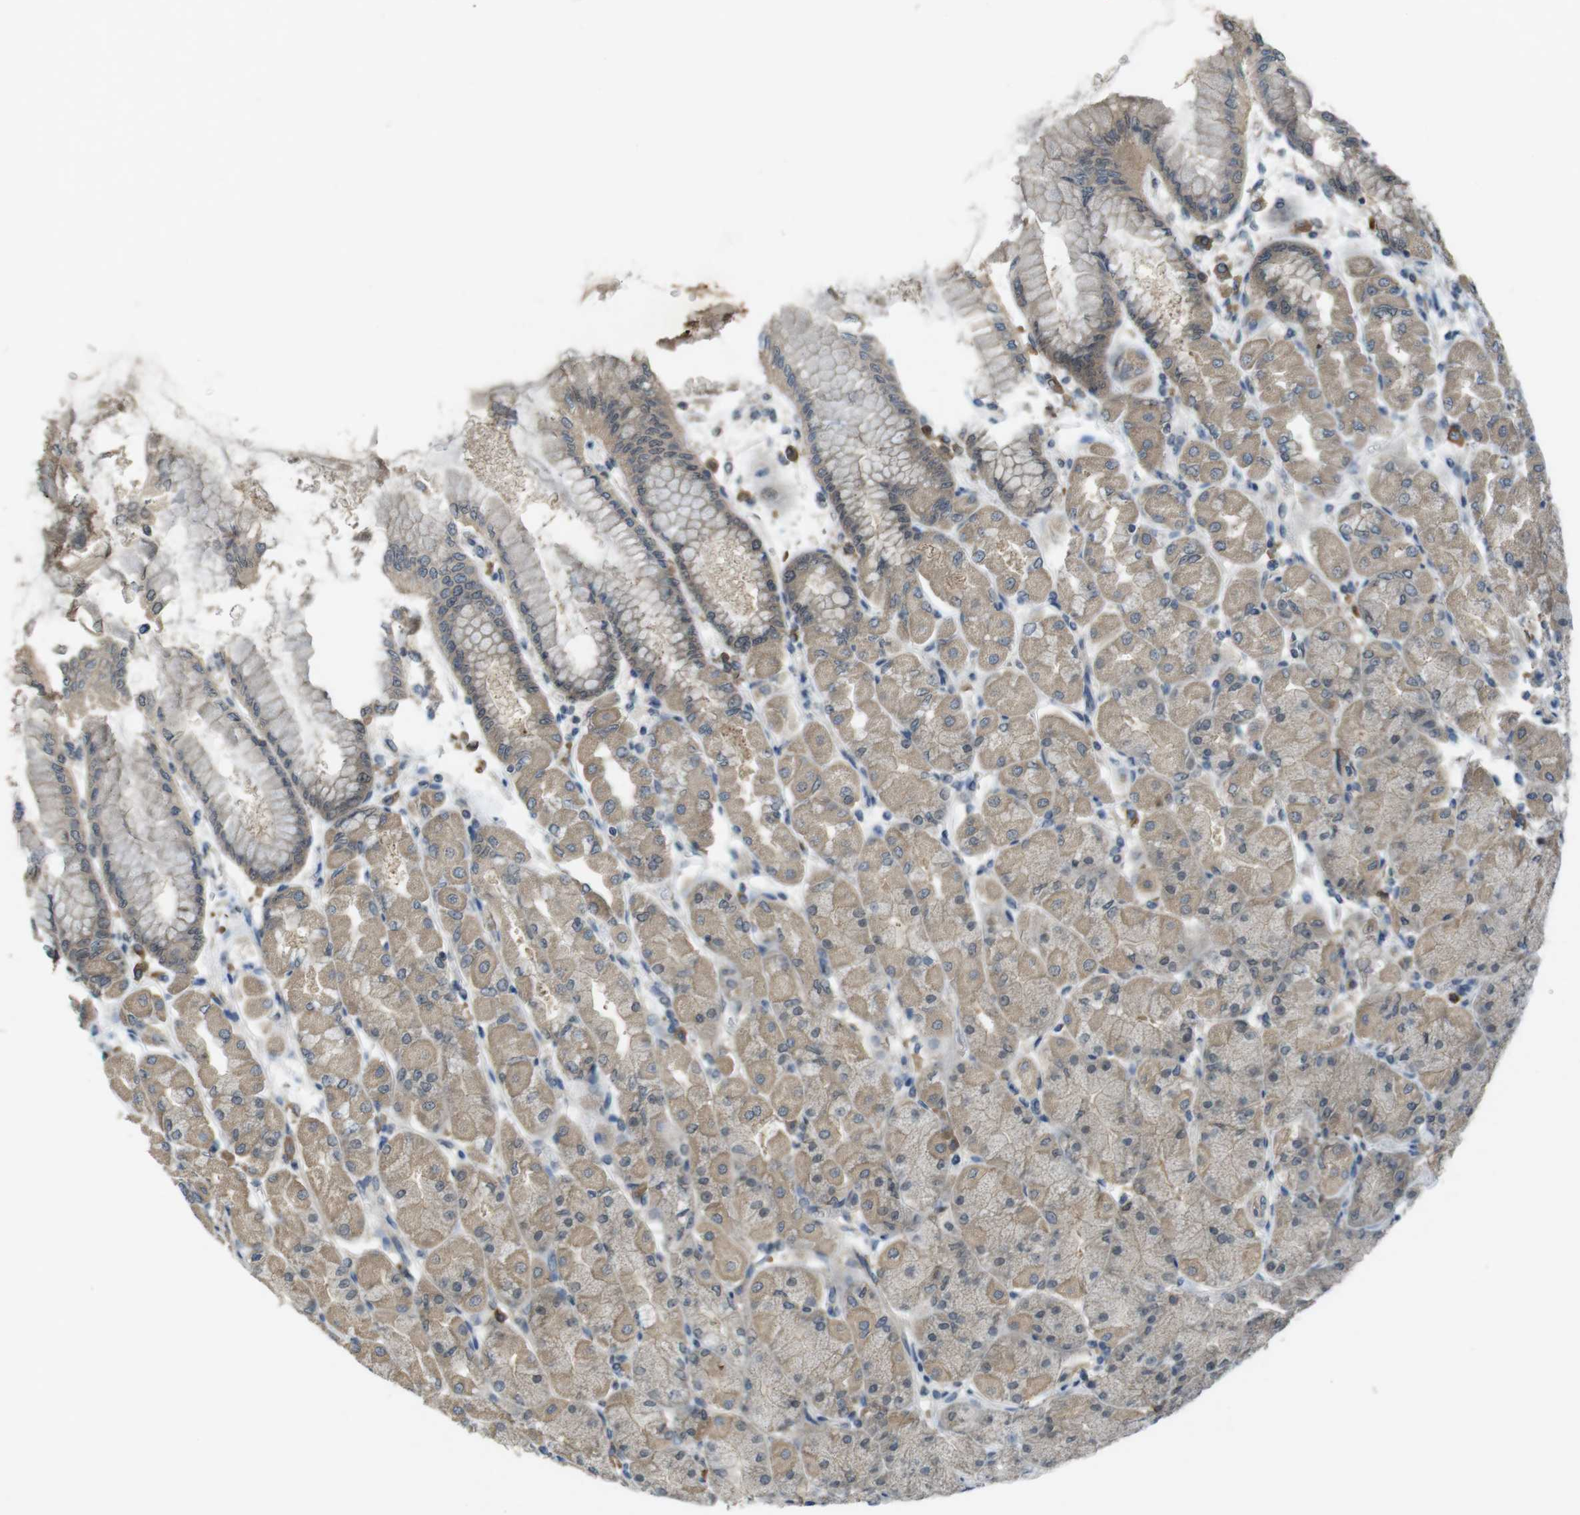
{"staining": {"intensity": "moderate", "quantity": ">75%", "location": "cytoplasmic/membranous"}, "tissue": "stomach", "cell_type": "Glandular cells", "image_type": "normal", "snomed": [{"axis": "morphology", "description": "Normal tissue, NOS"}, {"axis": "topography", "description": "Stomach, upper"}], "caption": "Protein positivity by immunohistochemistry (IHC) reveals moderate cytoplasmic/membranous positivity in about >75% of glandular cells in unremarkable stomach.", "gene": "SUGT1", "patient": {"sex": "female", "age": 56}}